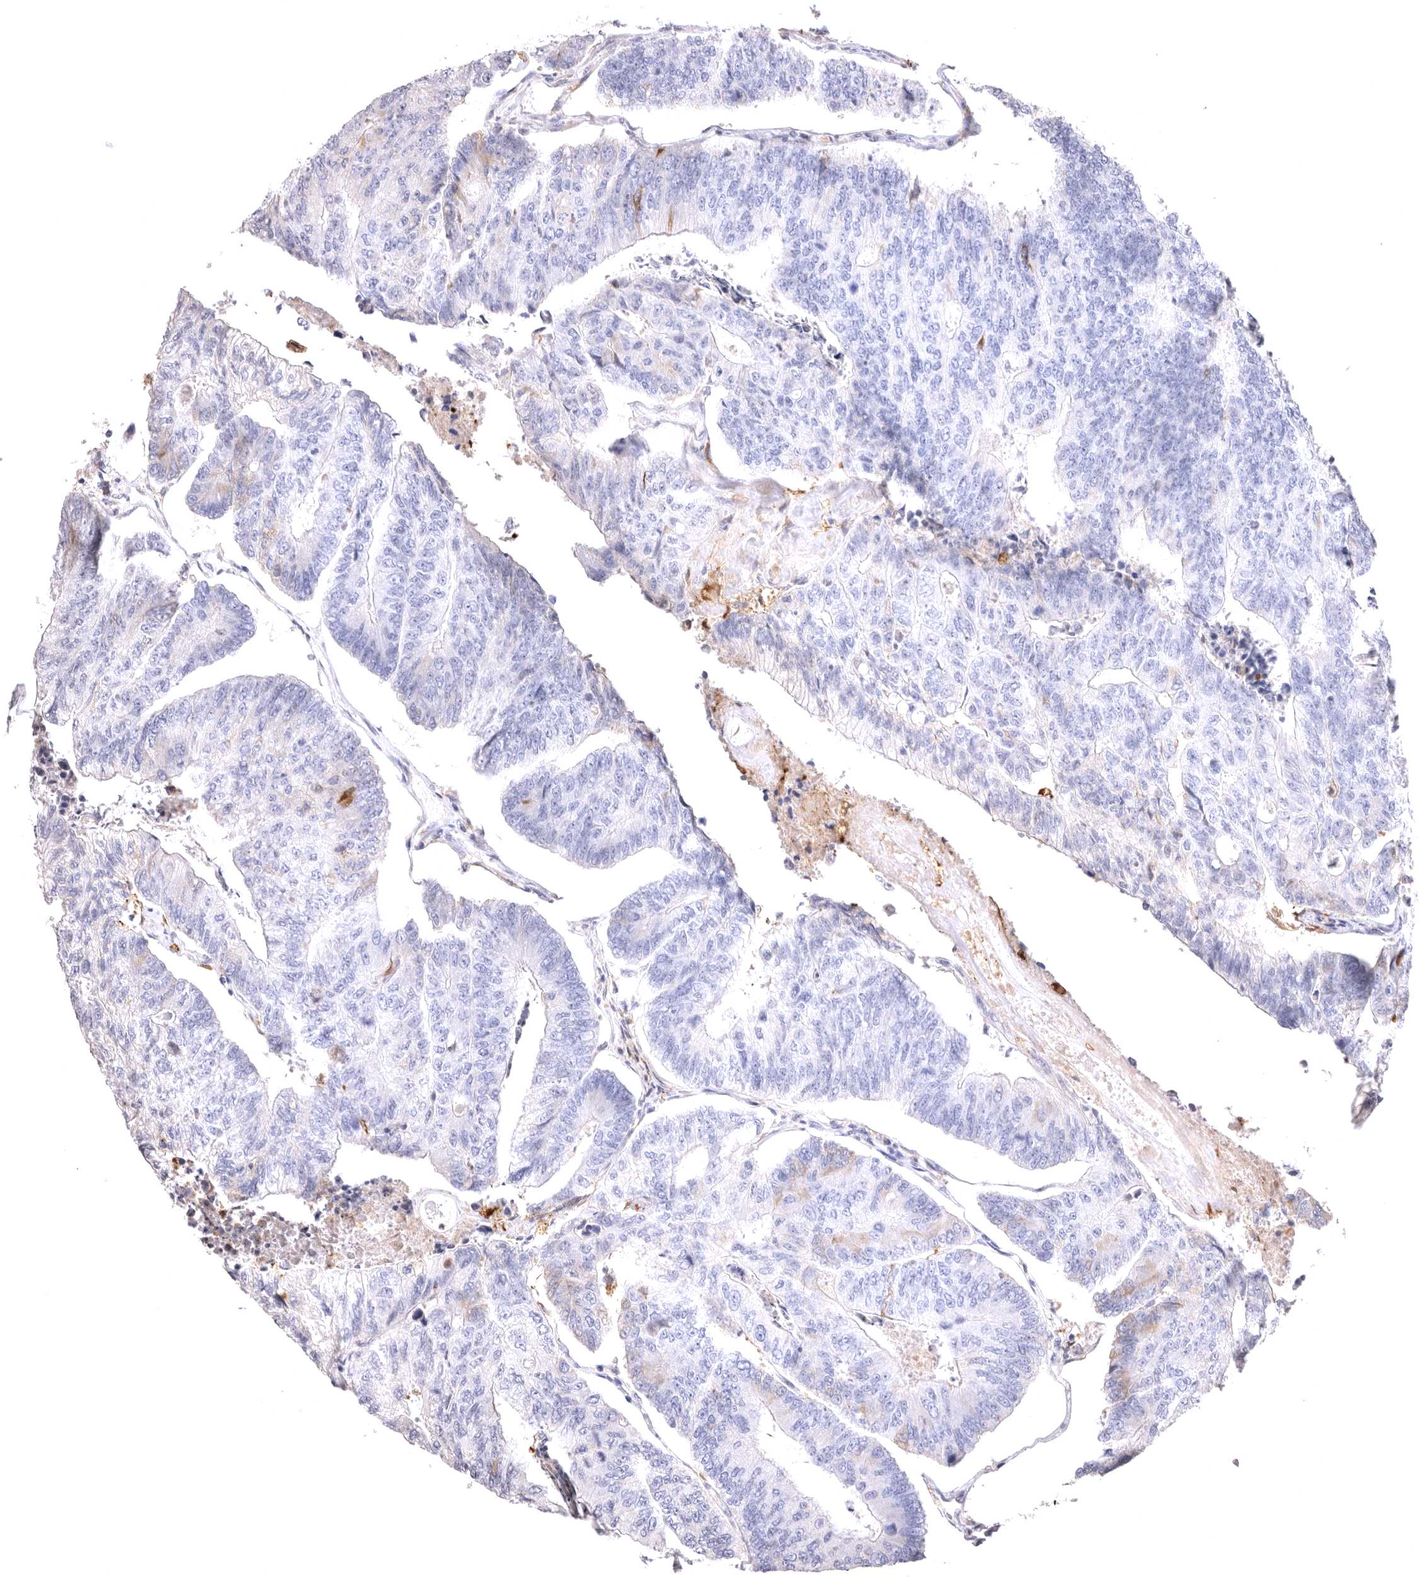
{"staining": {"intensity": "negative", "quantity": "none", "location": "none"}, "tissue": "colorectal cancer", "cell_type": "Tumor cells", "image_type": "cancer", "snomed": [{"axis": "morphology", "description": "Adenocarcinoma, NOS"}, {"axis": "topography", "description": "Colon"}], "caption": "A high-resolution histopathology image shows immunohistochemistry (IHC) staining of colorectal cancer (adenocarcinoma), which exhibits no significant positivity in tumor cells.", "gene": "VPS45", "patient": {"sex": "female", "age": 67}}